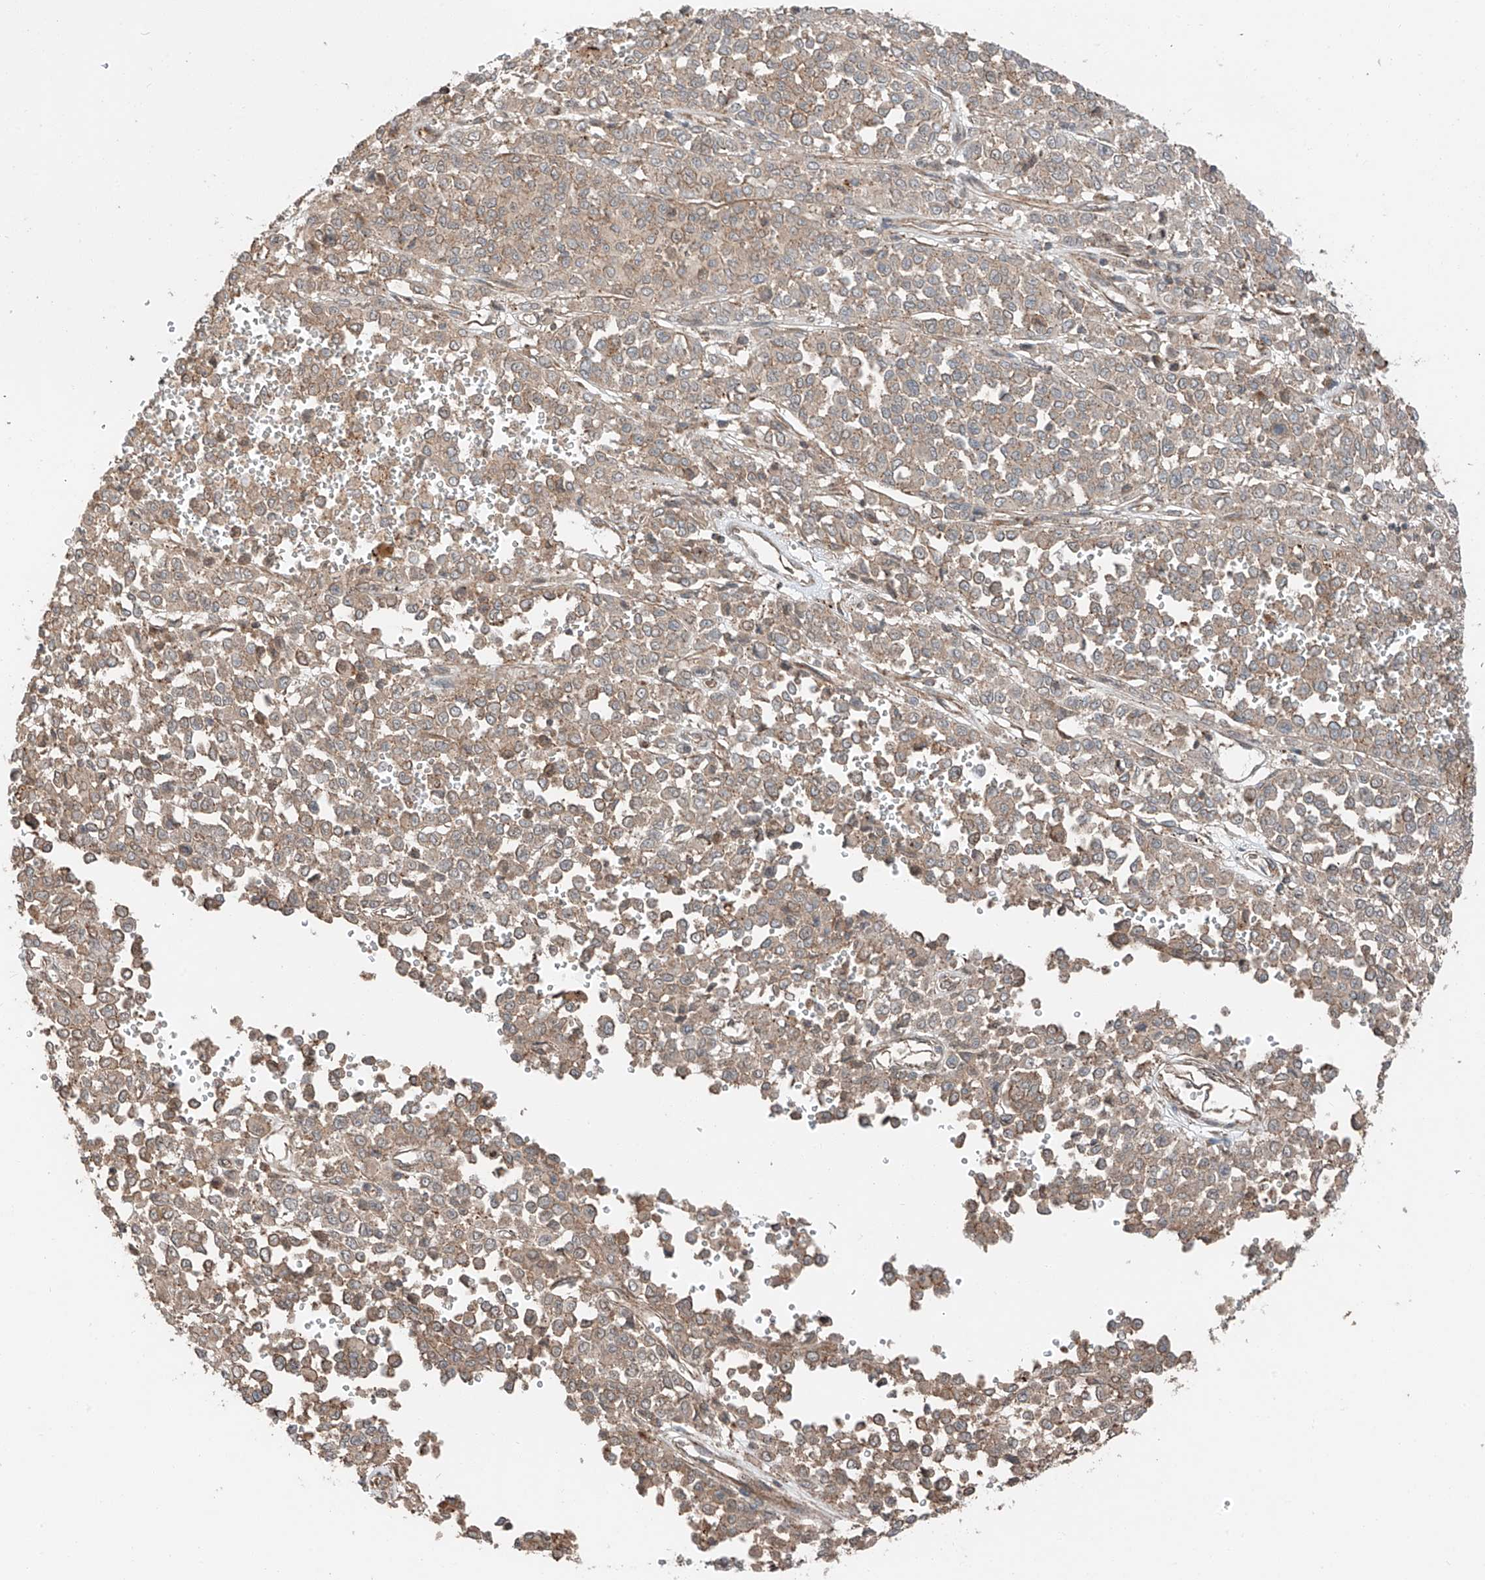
{"staining": {"intensity": "weak", "quantity": ">75%", "location": "cytoplasmic/membranous"}, "tissue": "melanoma", "cell_type": "Tumor cells", "image_type": "cancer", "snomed": [{"axis": "morphology", "description": "Malignant melanoma, Metastatic site"}, {"axis": "topography", "description": "Pancreas"}], "caption": "Protein expression analysis of human melanoma reveals weak cytoplasmic/membranous staining in about >75% of tumor cells. The staining was performed using DAB (3,3'-diaminobenzidine), with brown indicating positive protein expression. Nuclei are stained blue with hematoxylin.", "gene": "CEP162", "patient": {"sex": "female", "age": 30}}